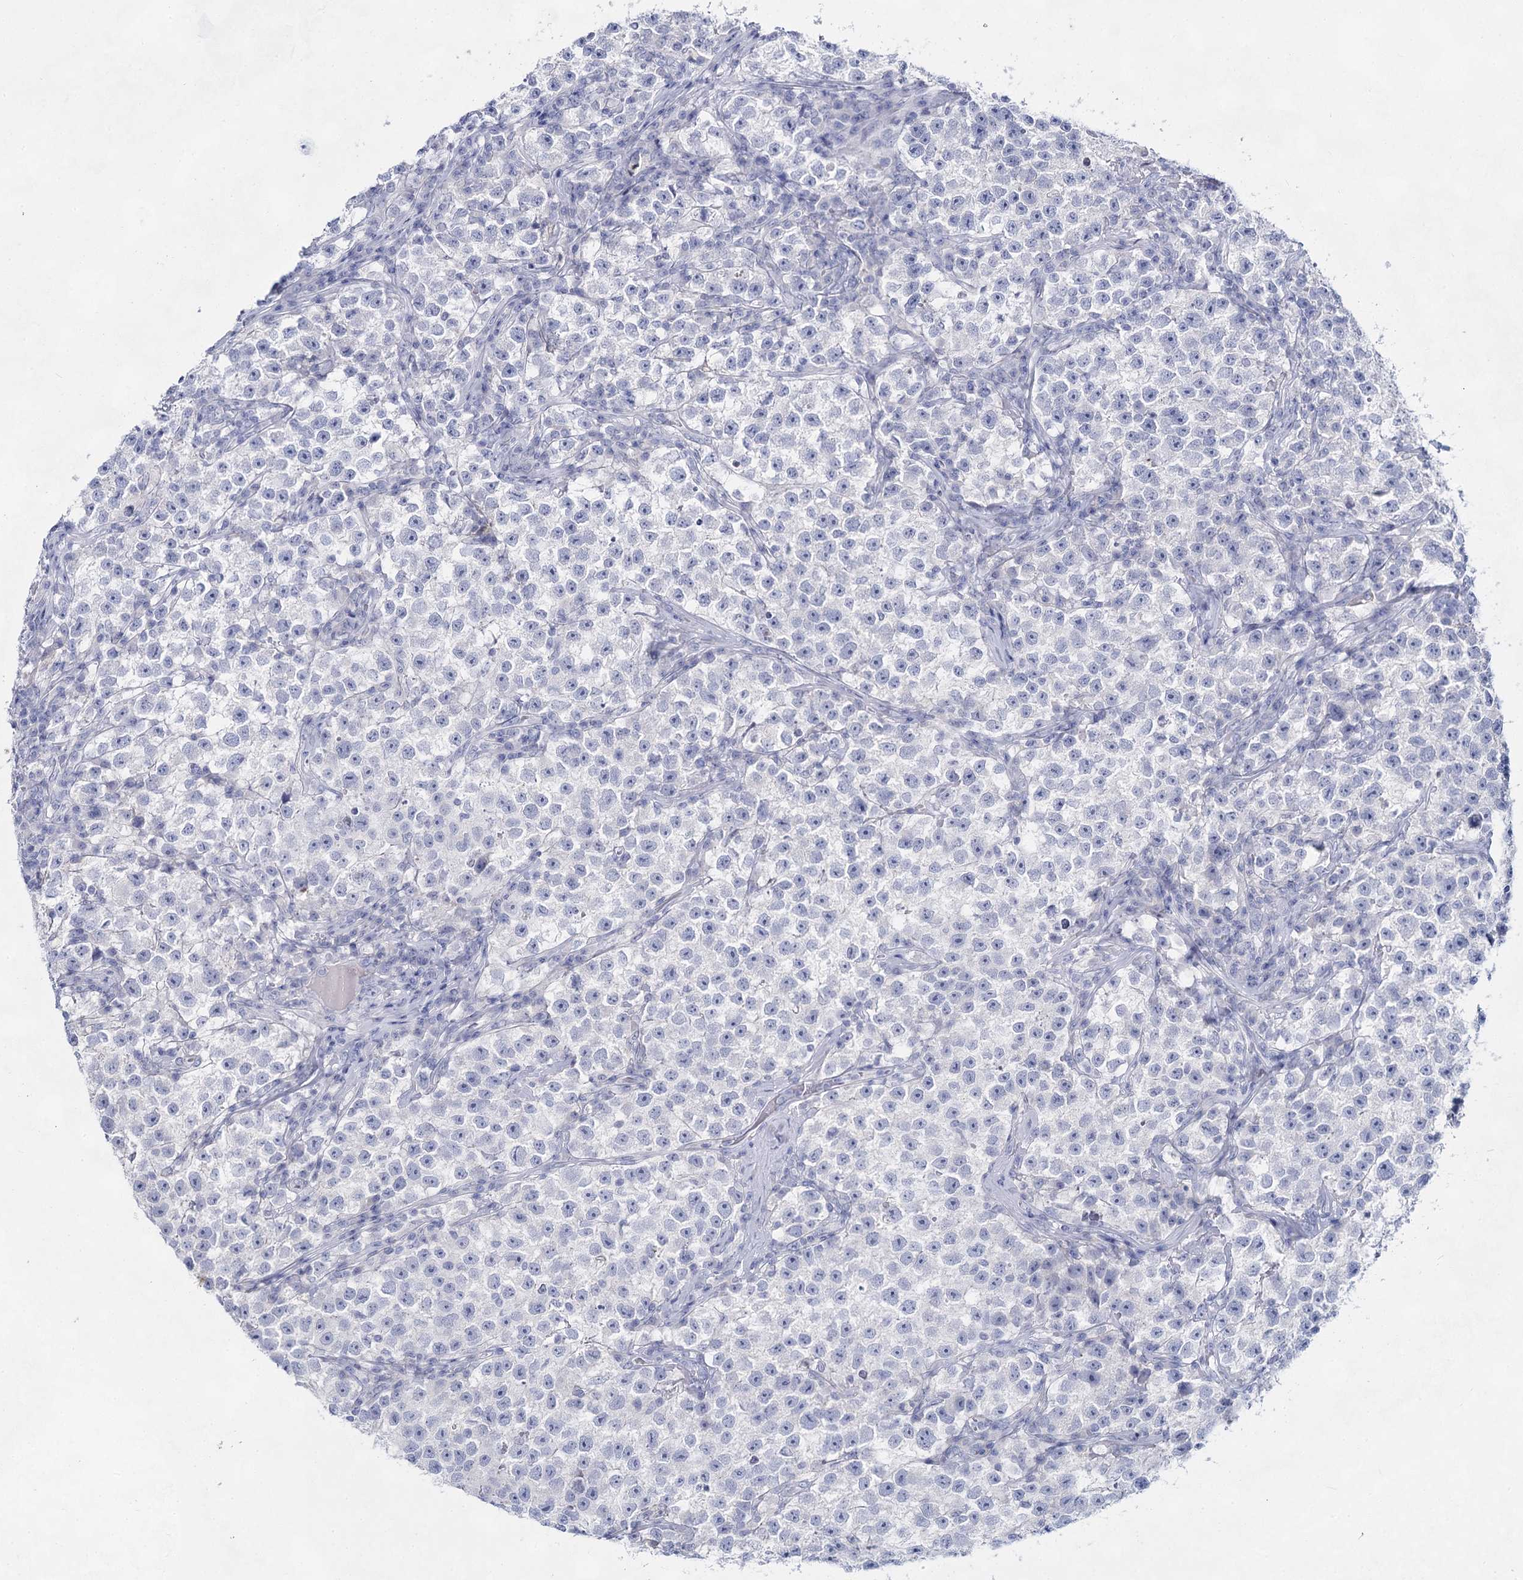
{"staining": {"intensity": "negative", "quantity": "none", "location": "none"}, "tissue": "testis cancer", "cell_type": "Tumor cells", "image_type": "cancer", "snomed": [{"axis": "morphology", "description": "Seminoma, NOS"}, {"axis": "topography", "description": "Testis"}], "caption": "An immunohistochemistry histopathology image of testis cancer (seminoma) is shown. There is no staining in tumor cells of testis cancer (seminoma).", "gene": "SLC17A2", "patient": {"sex": "male", "age": 22}}